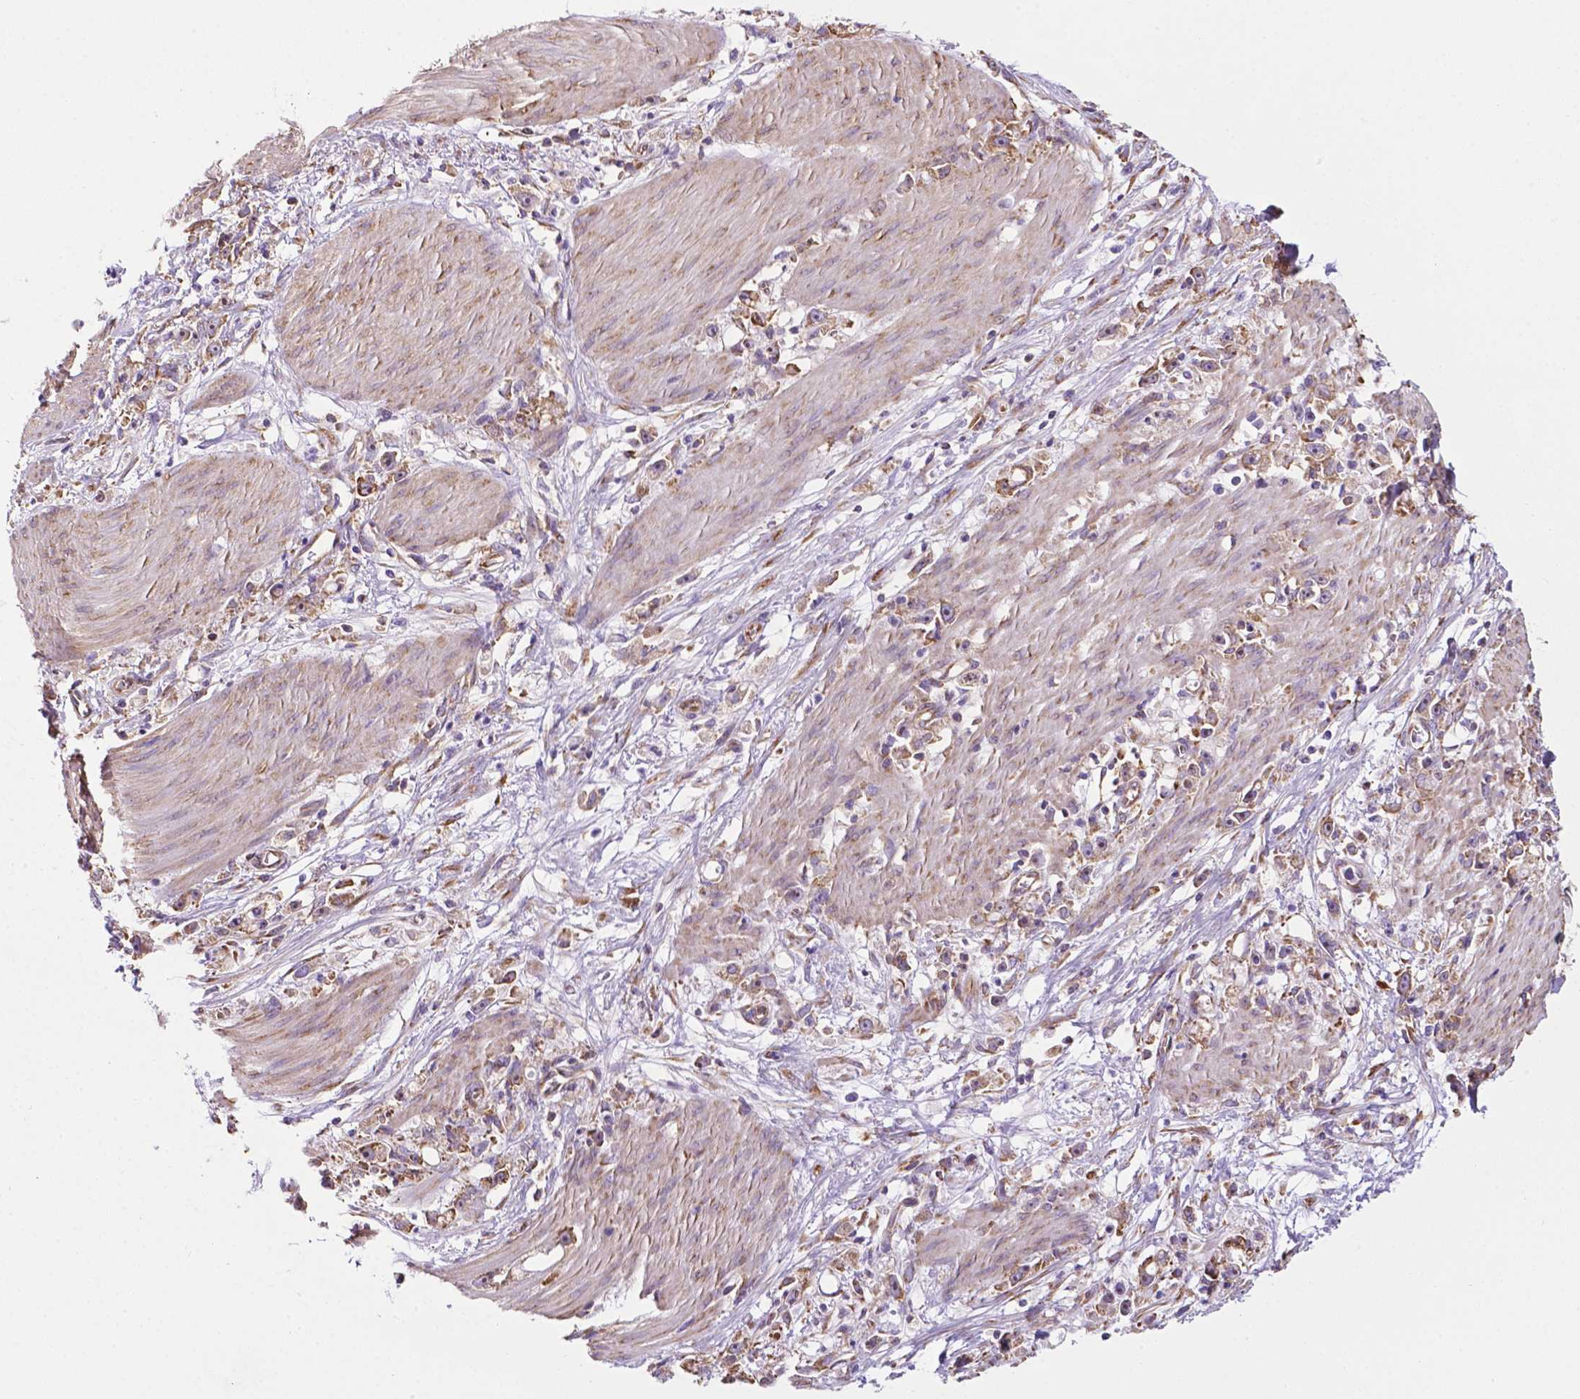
{"staining": {"intensity": "weak", "quantity": ">75%", "location": "cytoplasmic/membranous"}, "tissue": "stomach cancer", "cell_type": "Tumor cells", "image_type": "cancer", "snomed": [{"axis": "morphology", "description": "Adenocarcinoma, NOS"}, {"axis": "topography", "description": "Stomach"}], "caption": "Immunohistochemical staining of stomach adenocarcinoma demonstrates weak cytoplasmic/membranous protein staining in about >75% of tumor cells. (Stains: DAB in brown, nuclei in blue, Microscopy: brightfield microscopy at high magnification).", "gene": "RPL29", "patient": {"sex": "female", "age": 59}}